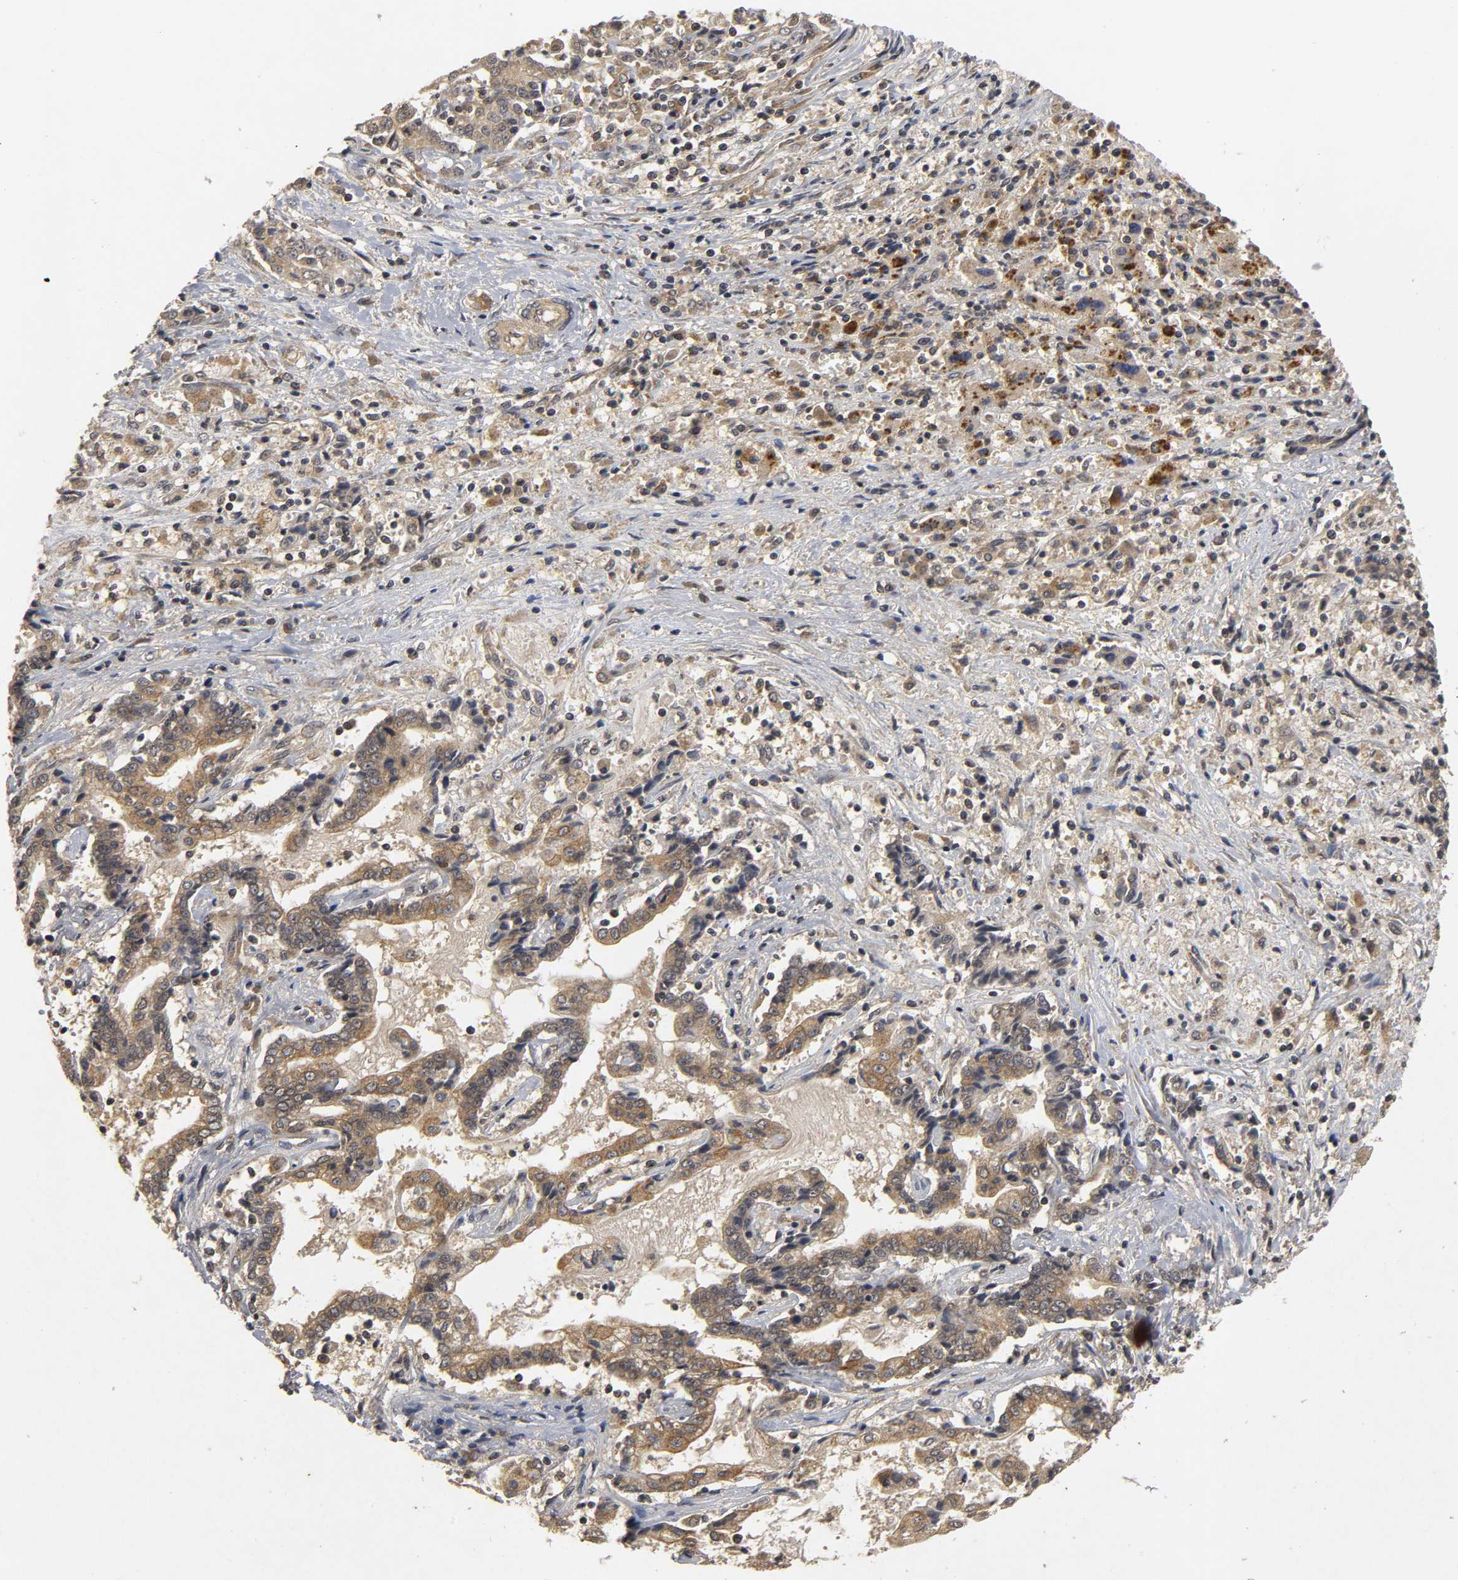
{"staining": {"intensity": "moderate", "quantity": ">75%", "location": "cytoplasmic/membranous"}, "tissue": "liver cancer", "cell_type": "Tumor cells", "image_type": "cancer", "snomed": [{"axis": "morphology", "description": "Cholangiocarcinoma"}, {"axis": "topography", "description": "Liver"}], "caption": "Cholangiocarcinoma (liver) stained for a protein demonstrates moderate cytoplasmic/membranous positivity in tumor cells. Using DAB (3,3'-diaminobenzidine) (brown) and hematoxylin (blue) stains, captured at high magnification using brightfield microscopy.", "gene": "TRAF6", "patient": {"sex": "male", "age": 57}}